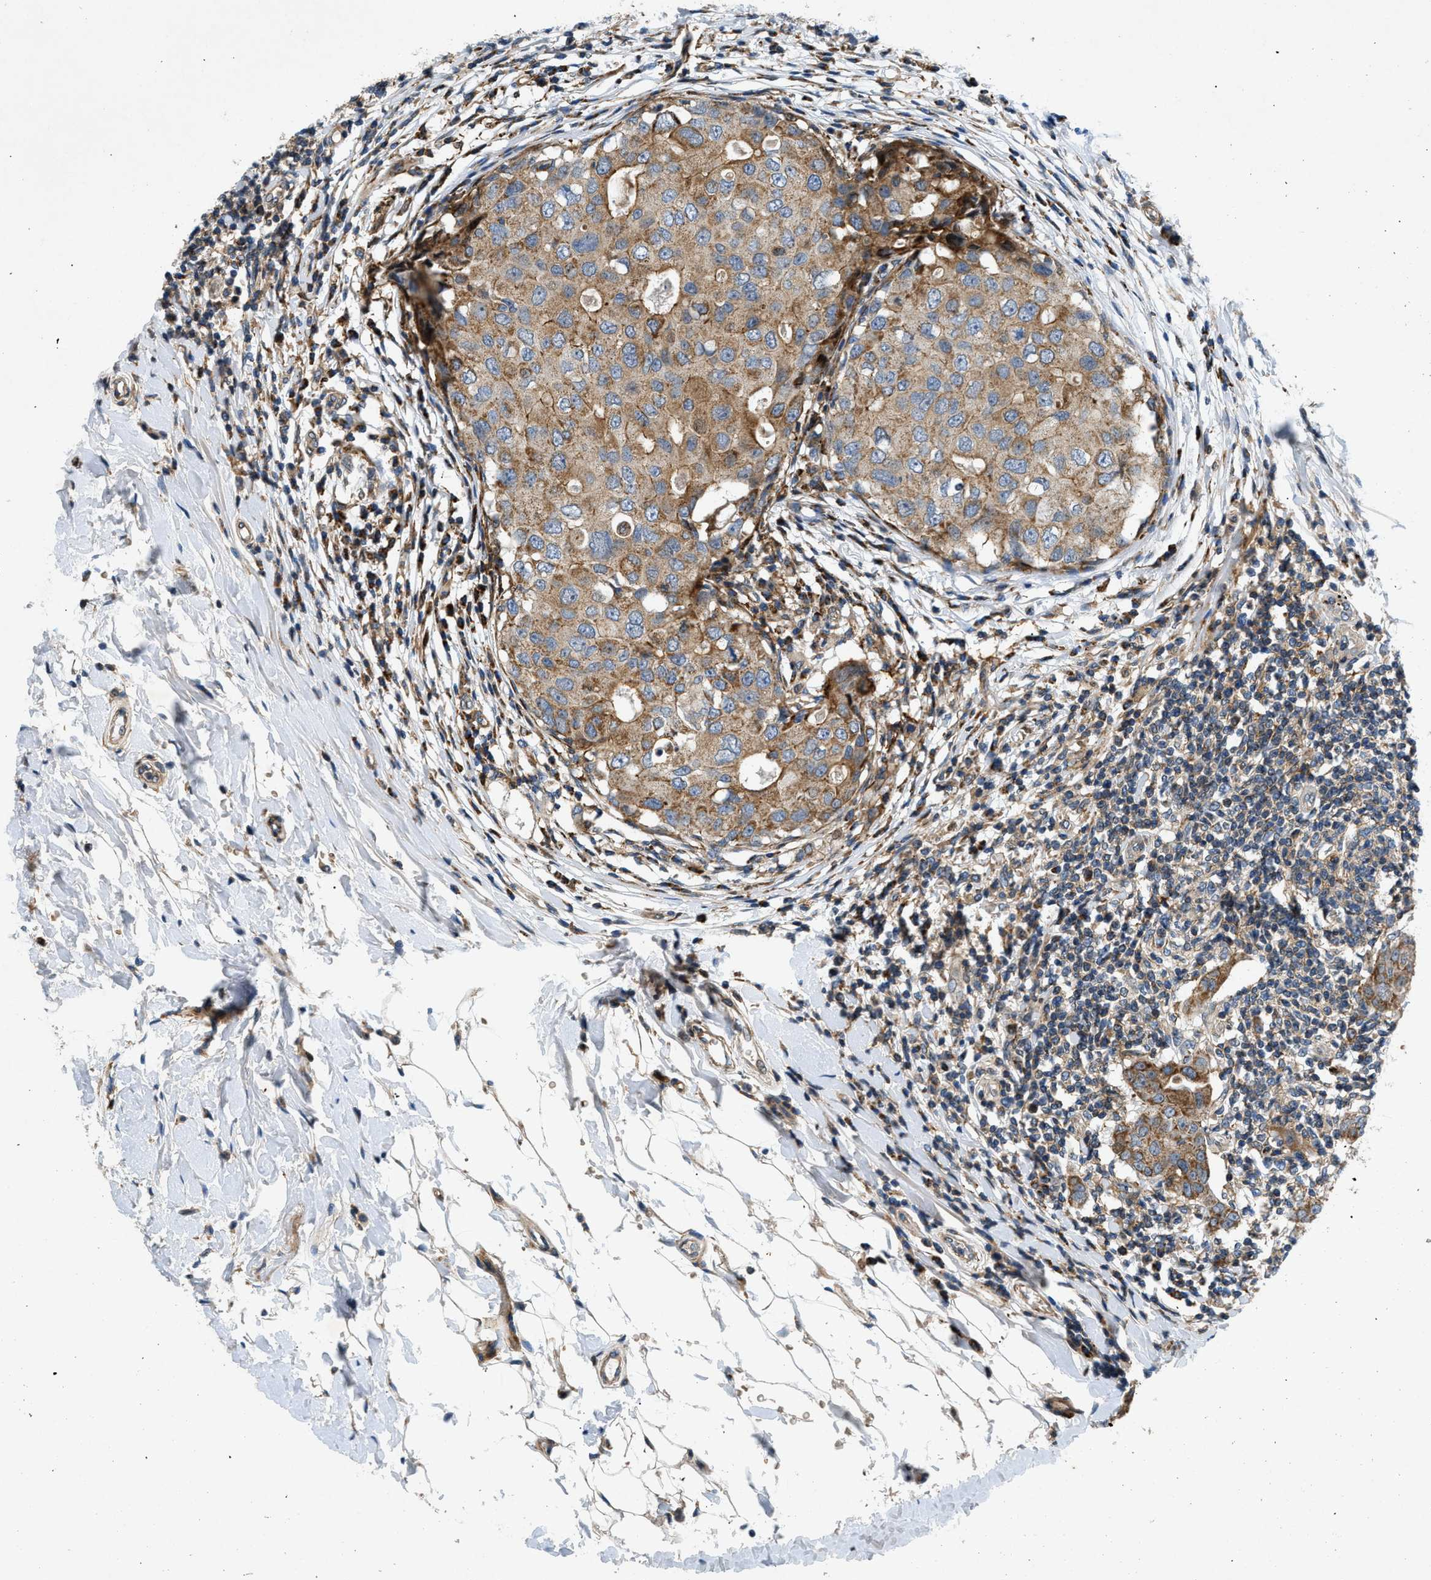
{"staining": {"intensity": "moderate", "quantity": ">75%", "location": "cytoplasmic/membranous"}, "tissue": "breast cancer", "cell_type": "Tumor cells", "image_type": "cancer", "snomed": [{"axis": "morphology", "description": "Duct carcinoma"}, {"axis": "topography", "description": "Breast"}], "caption": "Infiltrating ductal carcinoma (breast) stained with a protein marker exhibits moderate staining in tumor cells.", "gene": "DHODH", "patient": {"sex": "female", "age": 27}}